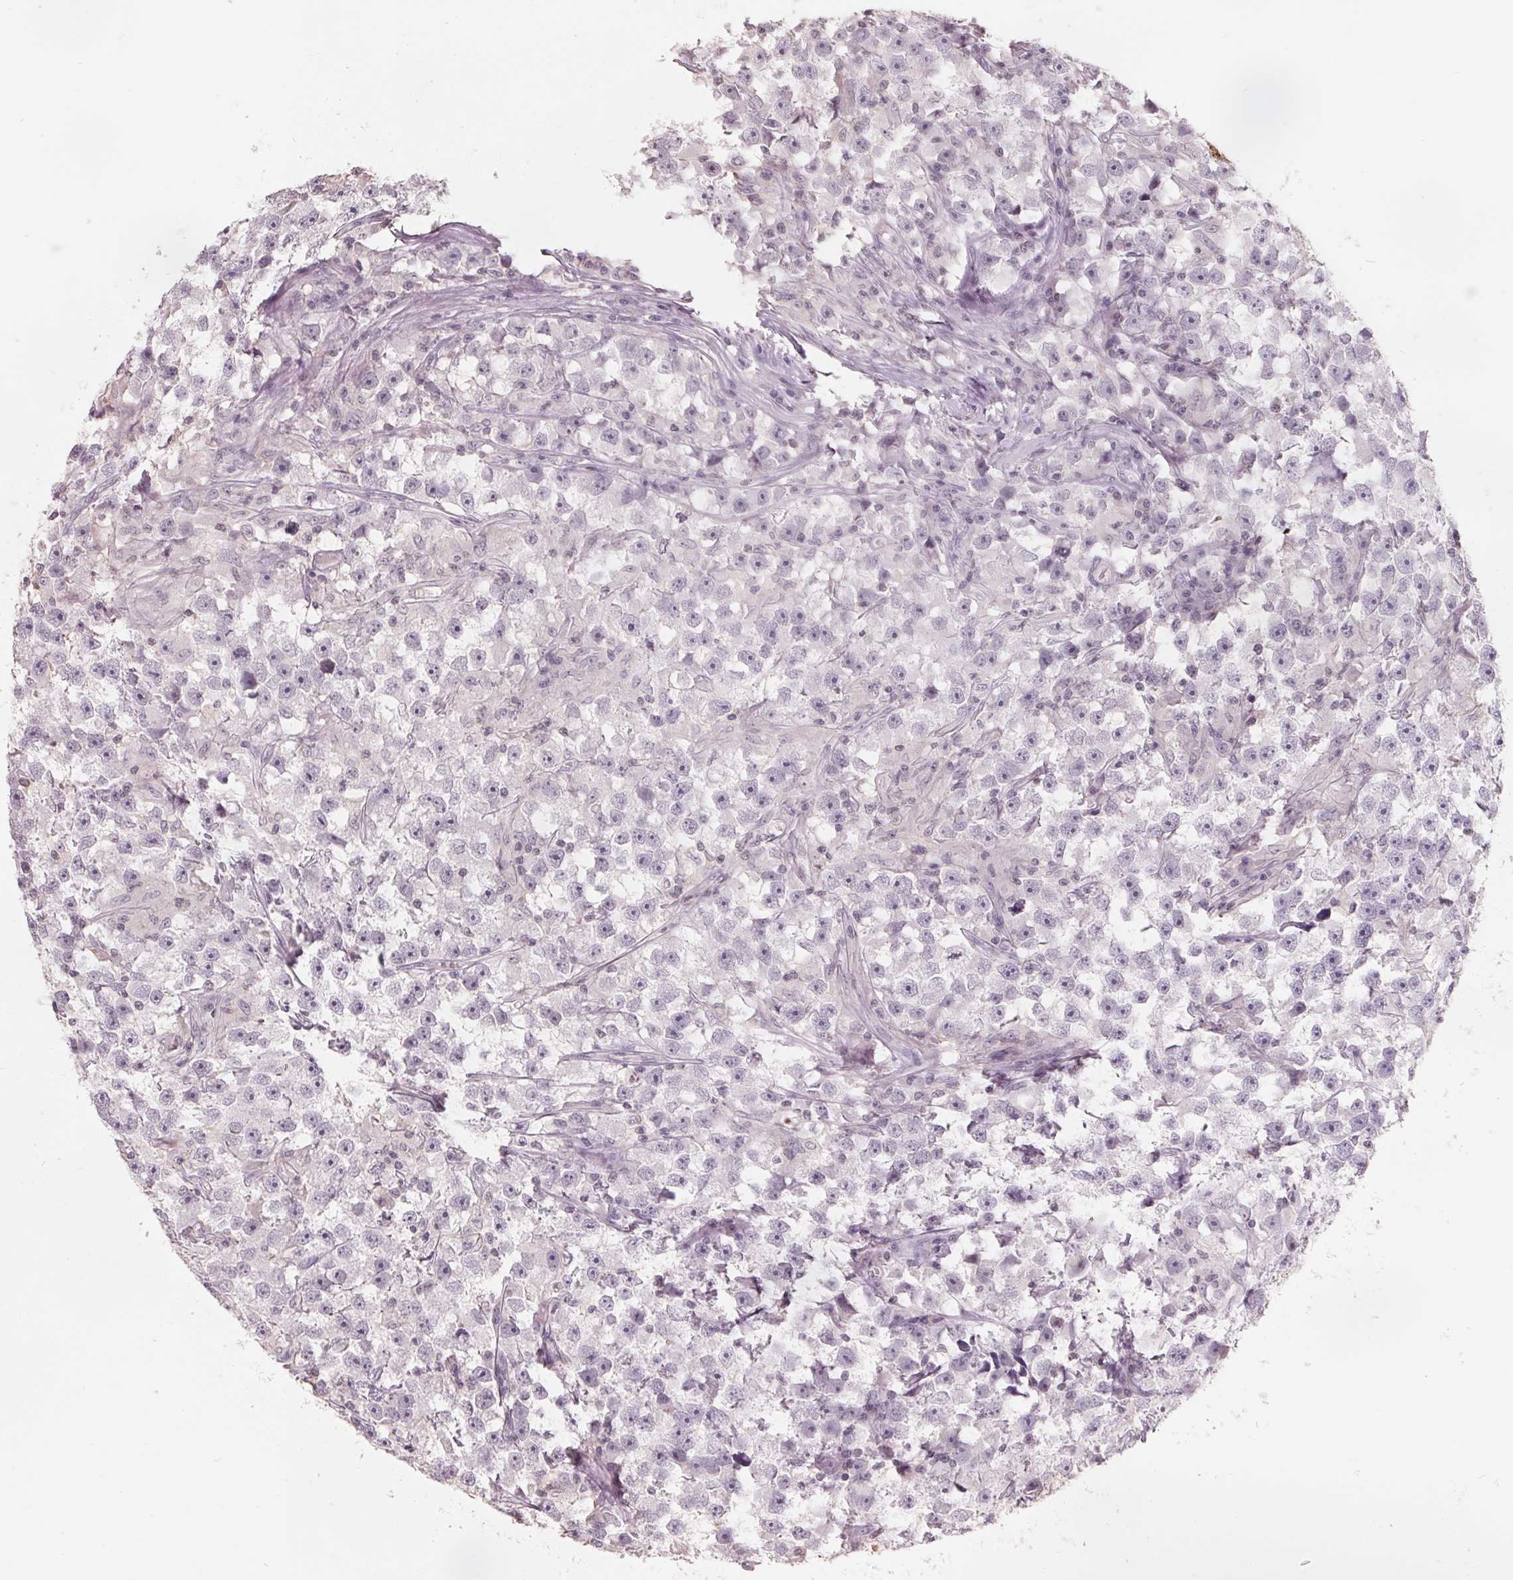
{"staining": {"intensity": "negative", "quantity": "none", "location": "none"}, "tissue": "testis cancer", "cell_type": "Tumor cells", "image_type": "cancer", "snomed": [{"axis": "morphology", "description": "Seminoma, NOS"}, {"axis": "topography", "description": "Testis"}], "caption": "Tumor cells show no significant protein positivity in testis cancer (seminoma). (DAB (3,3'-diaminobenzidine) immunohistochemistry visualized using brightfield microscopy, high magnification).", "gene": "FTCD", "patient": {"sex": "male", "age": 33}}